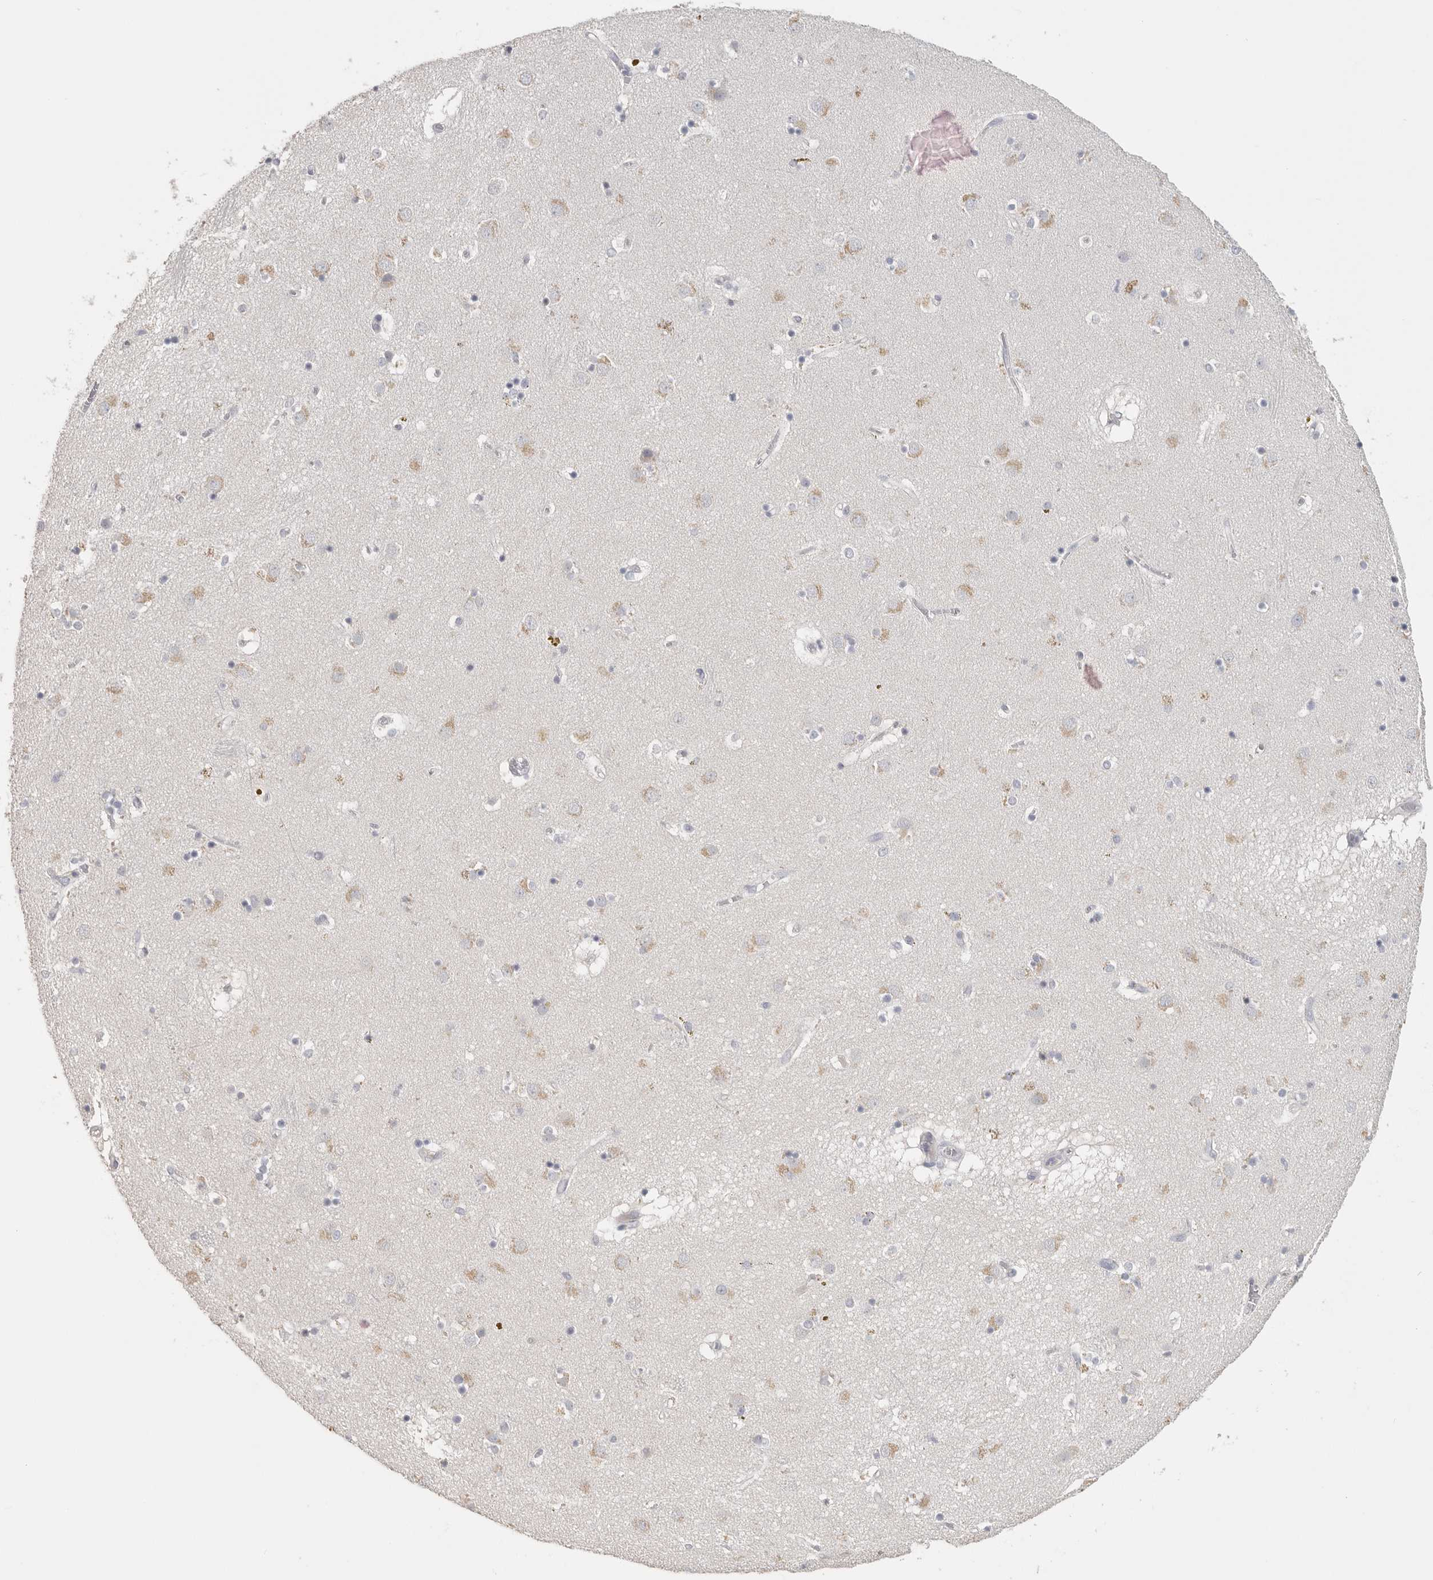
{"staining": {"intensity": "negative", "quantity": "none", "location": "none"}, "tissue": "caudate", "cell_type": "Glial cells", "image_type": "normal", "snomed": [{"axis": "morphology", "description": "Normal tissue, NOS"}, {"axis": "topography", "description": "Lateral ventricle wall"}], "caption": "Immunohistochemistry (IHC) of unremarkable human caudate demonstrates no staining in glial cells. (Immunohistochemistry, brightfield microscopy, high magnification).", "gene": "DNAJC11", "patient": {"sex": "male", "age": 70}}